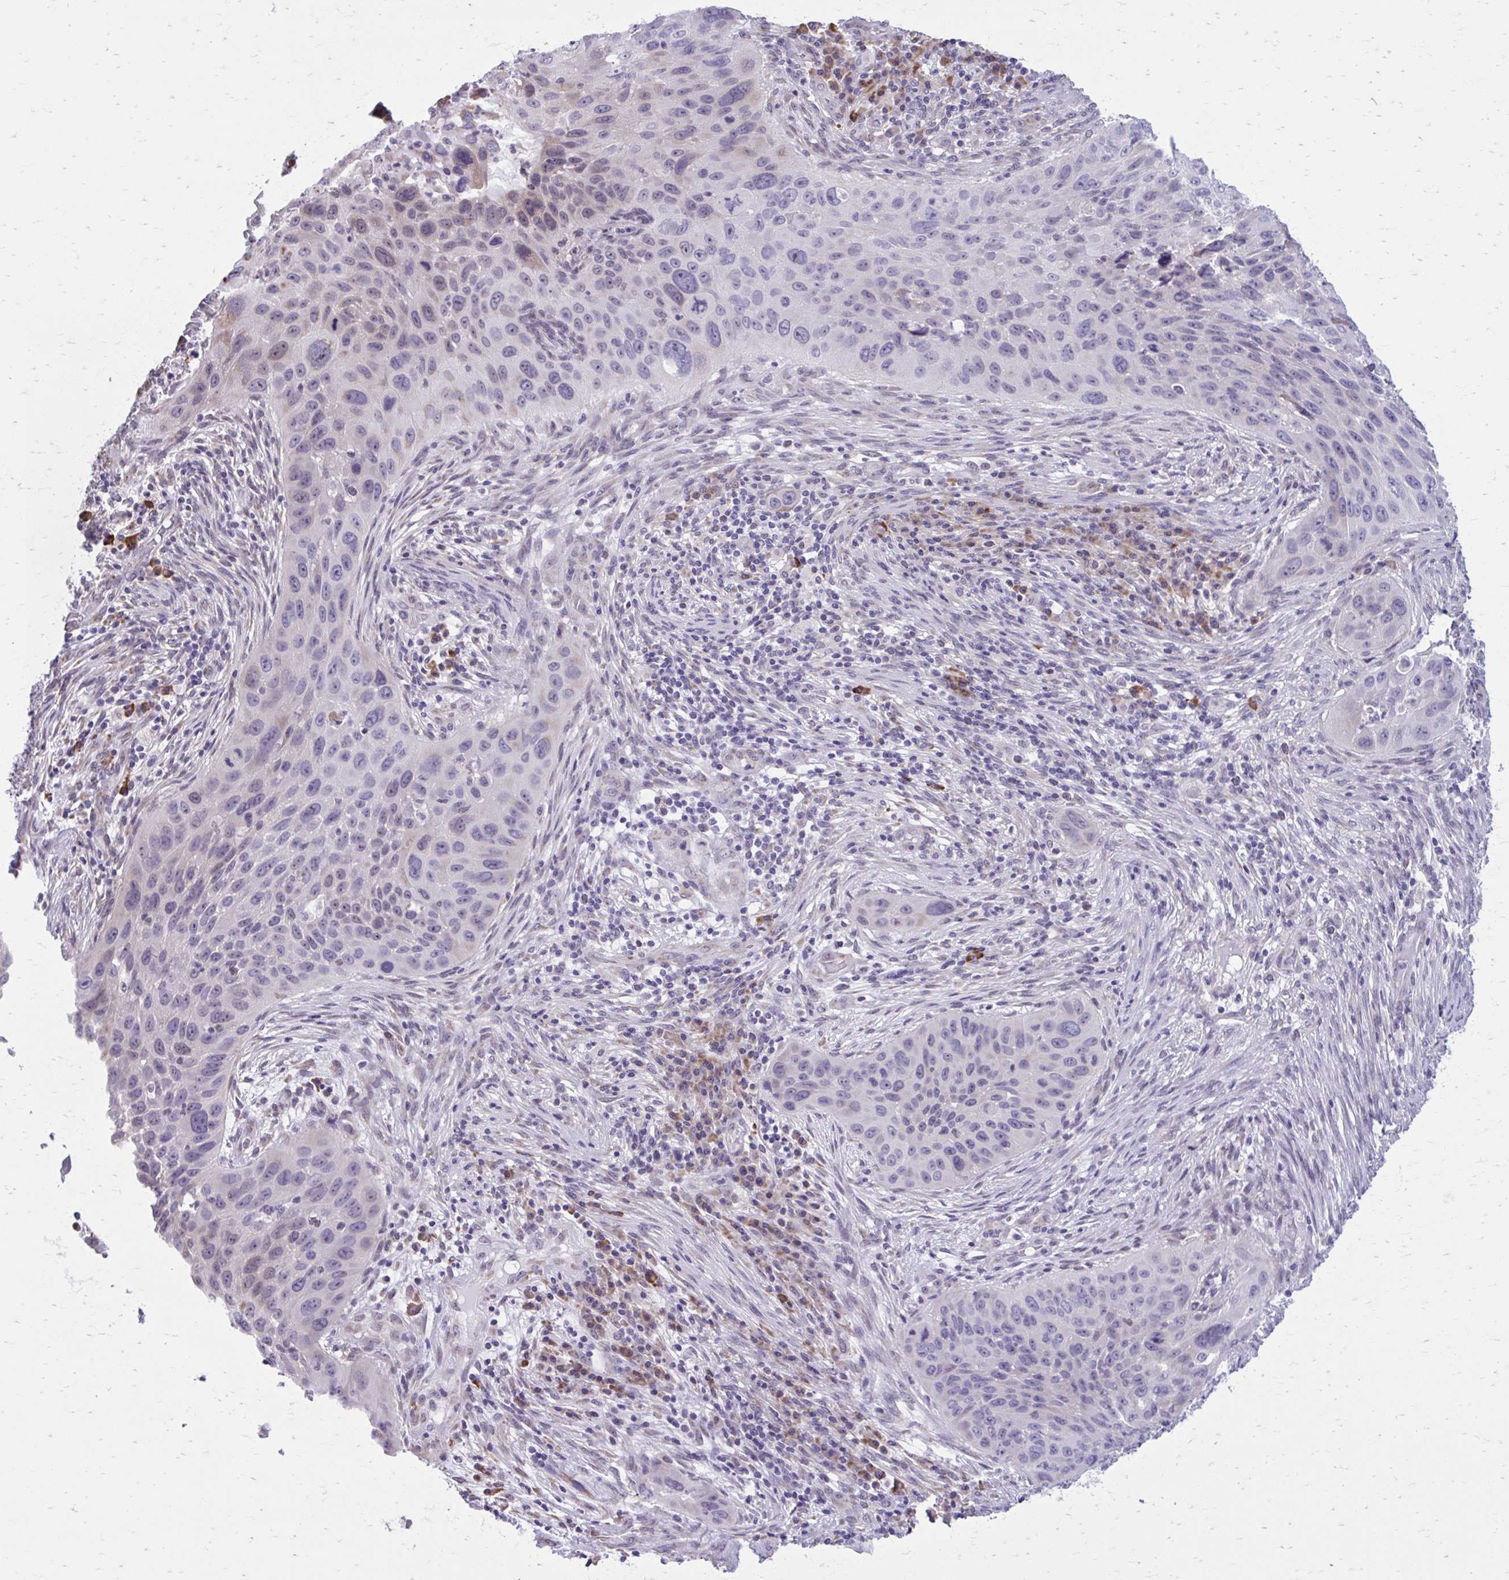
{"staining": {"intensity": "negative", "quantity": "none", "location": "none"}, "tissue": "lung cancer", "cell_type": "Tumor cells", "image_type": "cancer", "snomed": [{"axis": "morphology", "description": "Squamous cell carcinoma, NOS"}, {"axis": "topography", "description": "Lung"}], "caption": "IHC histopathology image of human squamous cell carcinoma (lung) stained for a protein (brown), which reveals no staining in tumor cells.", "gene": "PROSER1", "patient": {"sex": "male", "age": 63}}